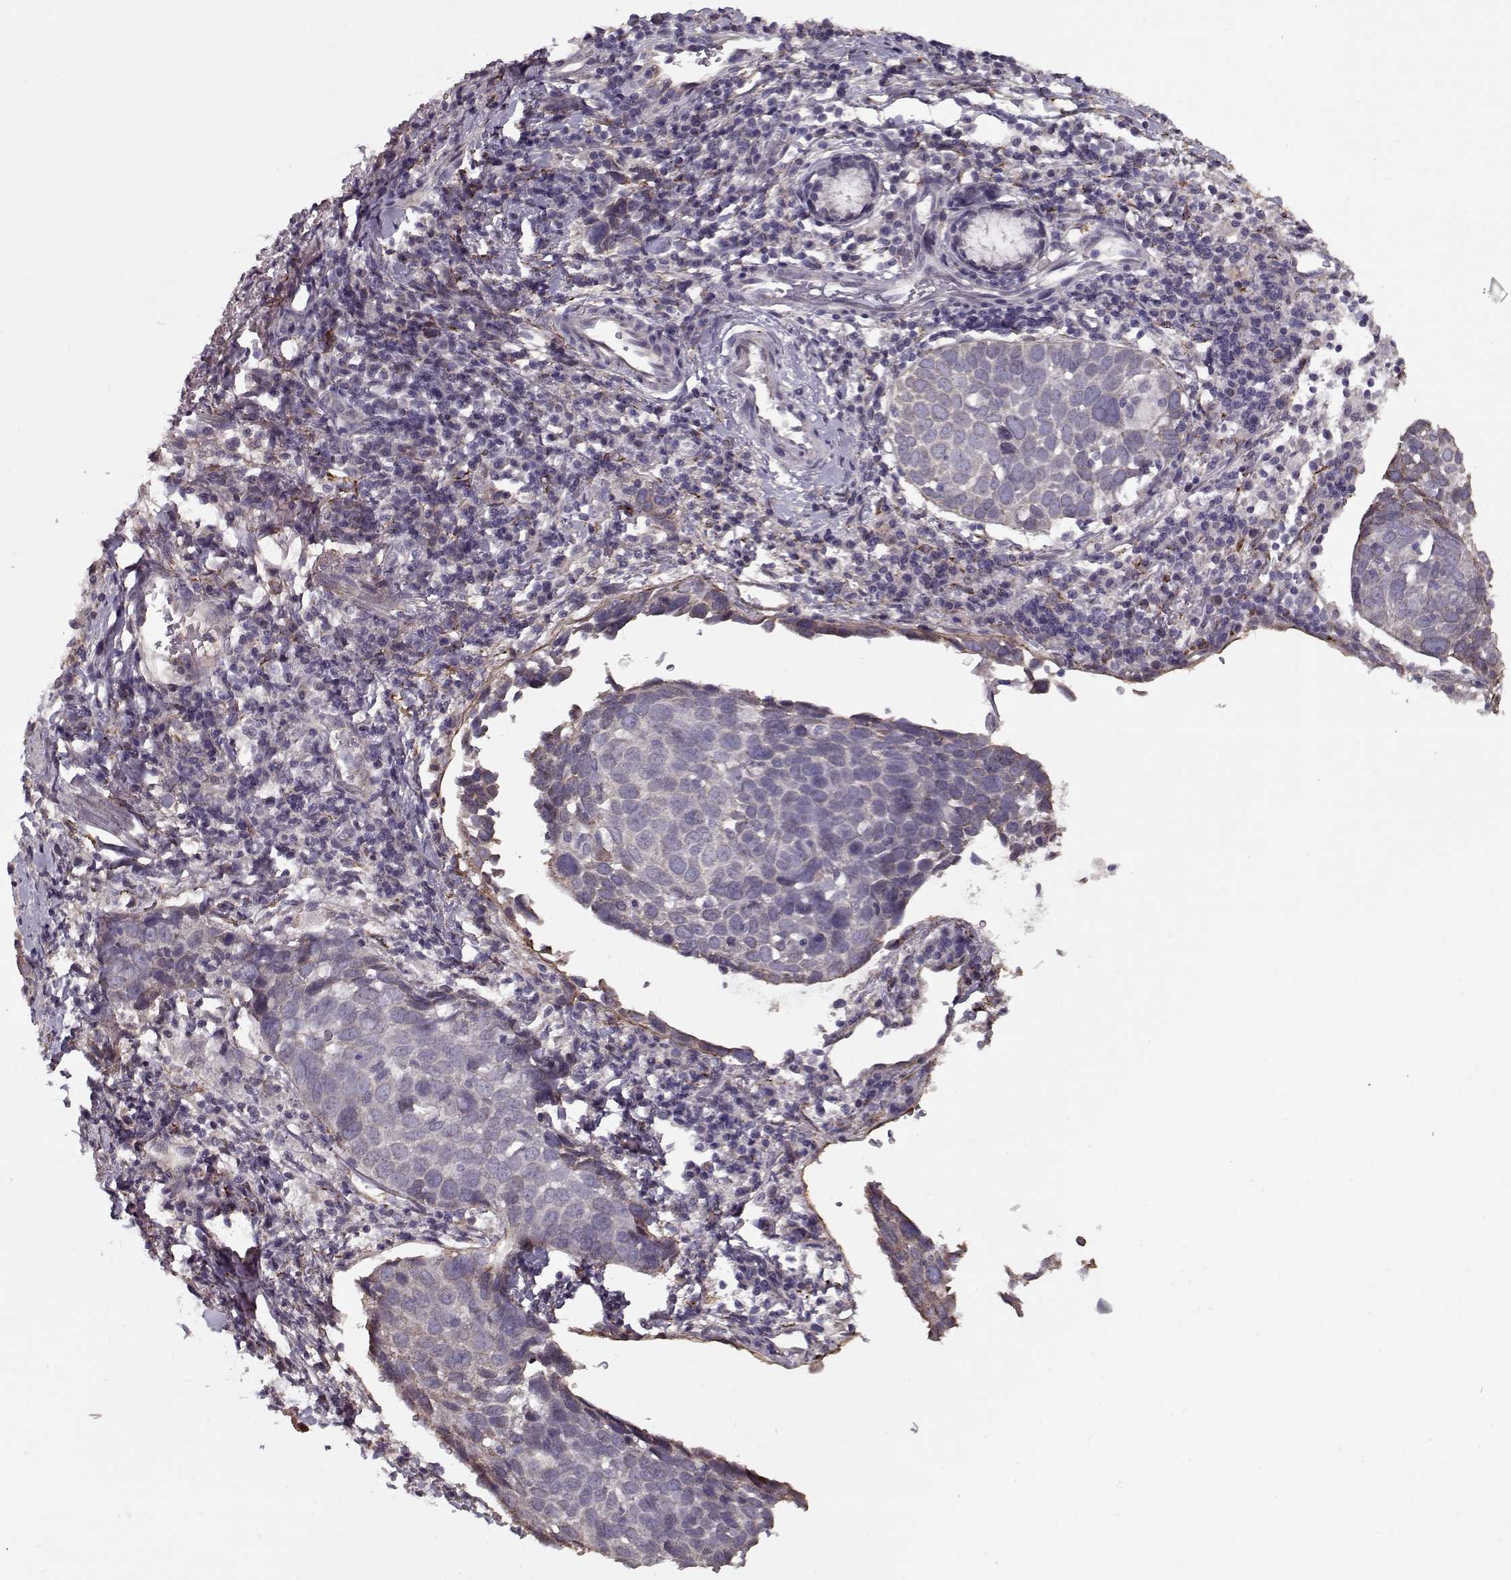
{"staining": {"intensity": "negative", "quantity": "none", "location": "none"}, "tissue": "lung cancer", "cell_type": "Tumor cells", "image_type": "cancer", "snomed": [{"axis": "morphology", "description": "Squamous cell carcinoma, NOS"}, {"axis": "topography", "description": "Lung"}], "caption": "Immunohistochemistry (IHC) of lung squamous cell carcinoma exhibits no staining in tumor cells.", "gene": "LAMA2", "patient": {"sex": "male", "age": 57}}